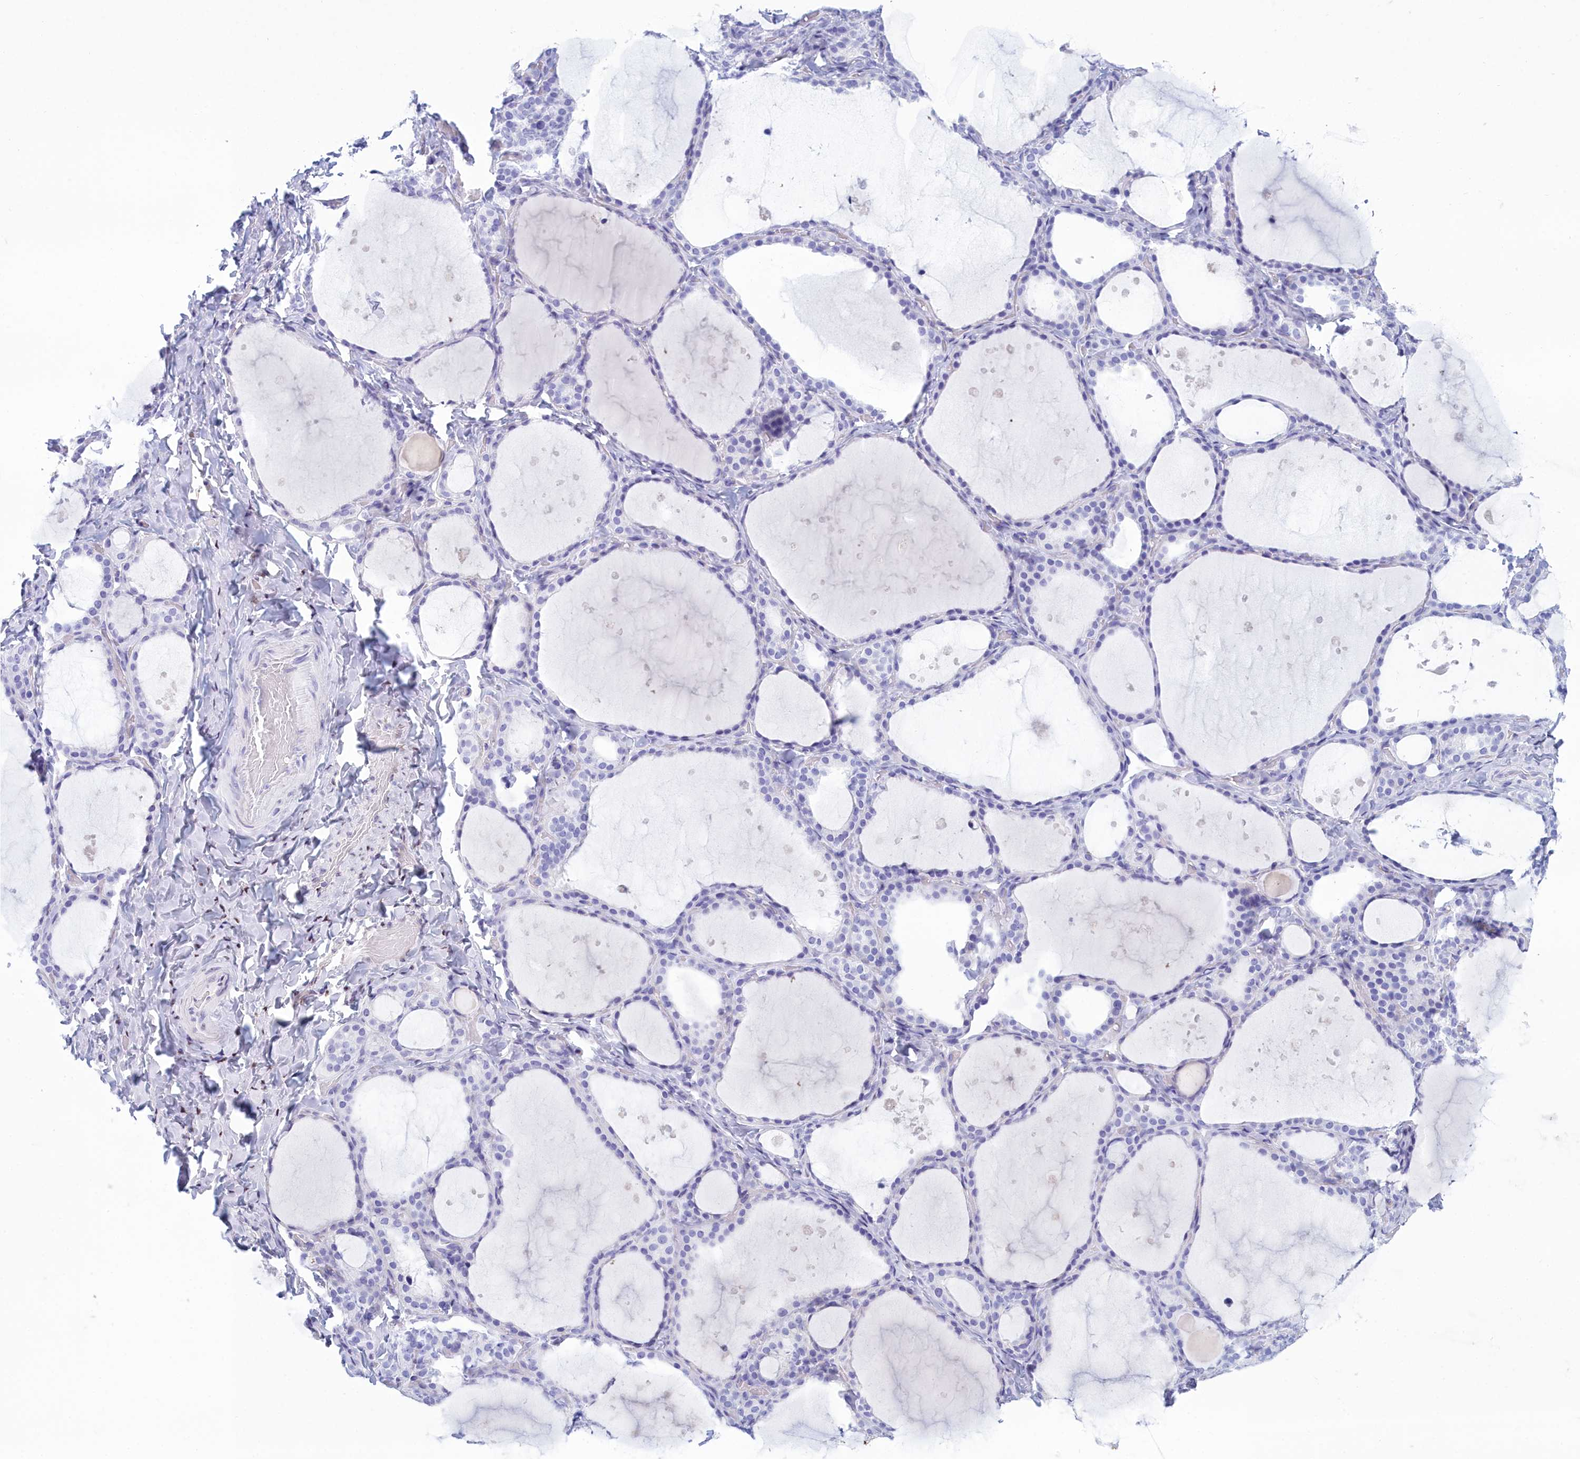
{"staining": {"intensity": "negative", "quantity": "none", "location": "none"}, "tissue": "thyroid gland", "cell_type": "Glandular cells", "image_type": "normal", "snomed": [{"axis": "morphology", "description": "Normal tissue, NOS"}, {"axis": "topography", "description": "Thyroid gland"}], "caption": "Immunohistochemistry micrograph of normal thyroid gland stained for a protein (brown), which displays no staining in glandular cells.", "gene": "TMEM97", "patient": {"sex": "female", "age": 44}}